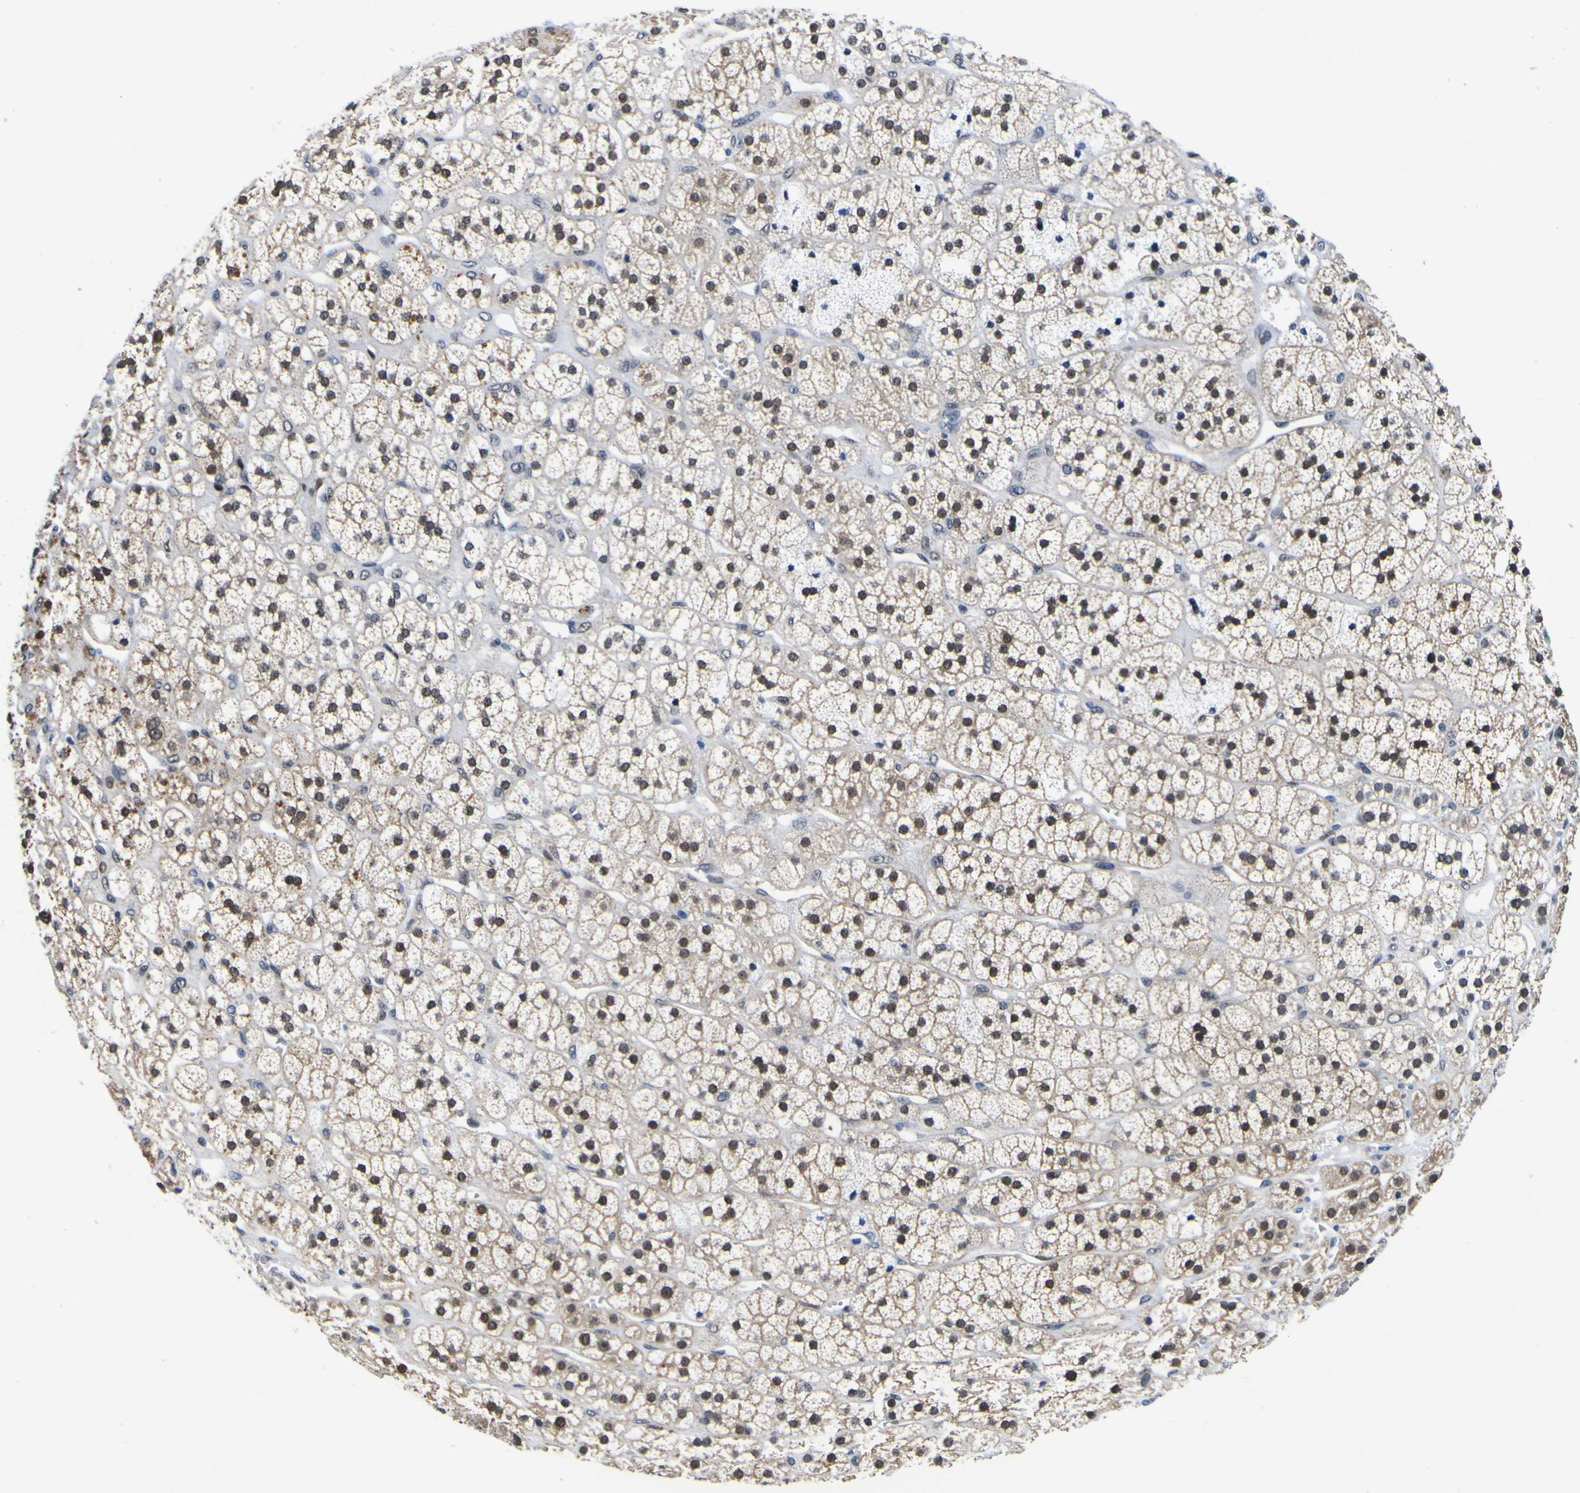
{"staining": {"intensity": "strong", "quantity": ">75%", "location": "cytoplasmic/membranous,nuclear"}, "tissue": "adrenal gland", "cell_type": "Glandular cells", "image_type": "normal", "snomed": [{"axis": "morphology", "description": "Normal tissue, NOS"}, {"axis": "topography", "description": "Adrenal gland"}], "caption": "This is an image of IHC staining of unremarkable adrenal gland, which shows strong staining in the cytoplasmic/membranous,nuclear of glandular cells.", "gene": "CUL4B", "patient": {"sex": "male", "age": 56}}